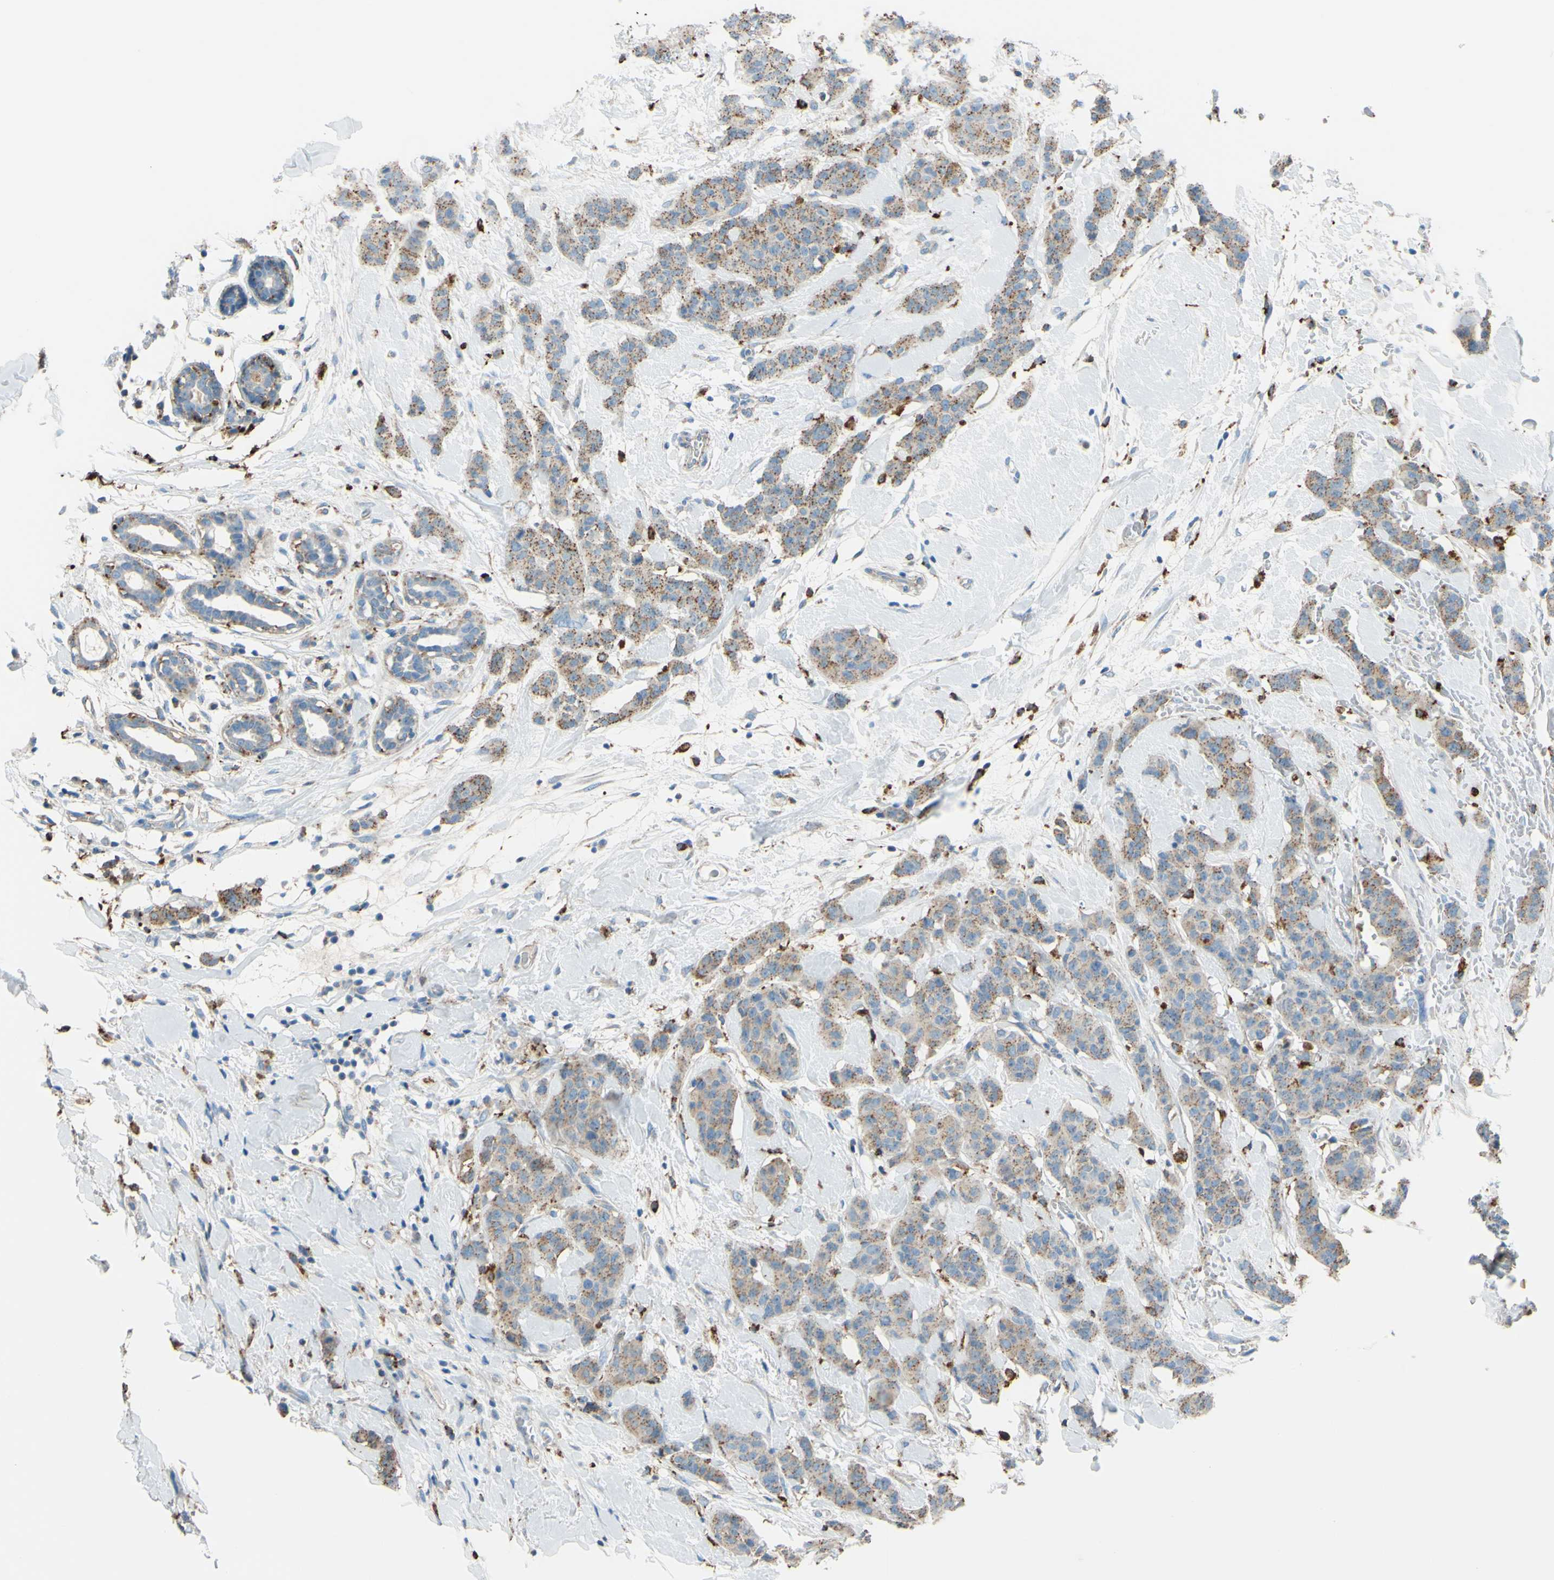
{"staining": {"intensity": "moderate", "quantity": ">75%", "location": "cytoplasmic/membranous"}, "tissue": "breast cancer", "cell_type": "Tumor cells", "image_type": "cancer", "snomed": [{"axis": "morphology", "description": "Normal tissue, NOS"}, {"axis": "morphology", "description": "Duct carcinoma"}, {"axis": "topography", "description": "Breast"}], "caption": "Breast infiltrating ductal carcinoma was stained to show a protein in brown. There is medium levels of moderate cytoplasmic/membranous expression in about >75% of tumor cells. (Stains: DAB in brown, nuclei in blue, Microscopy: brightfield microscopy at high magnification).", "gene": "CTSD", "patient": {"sex": "female", "age": 40}}